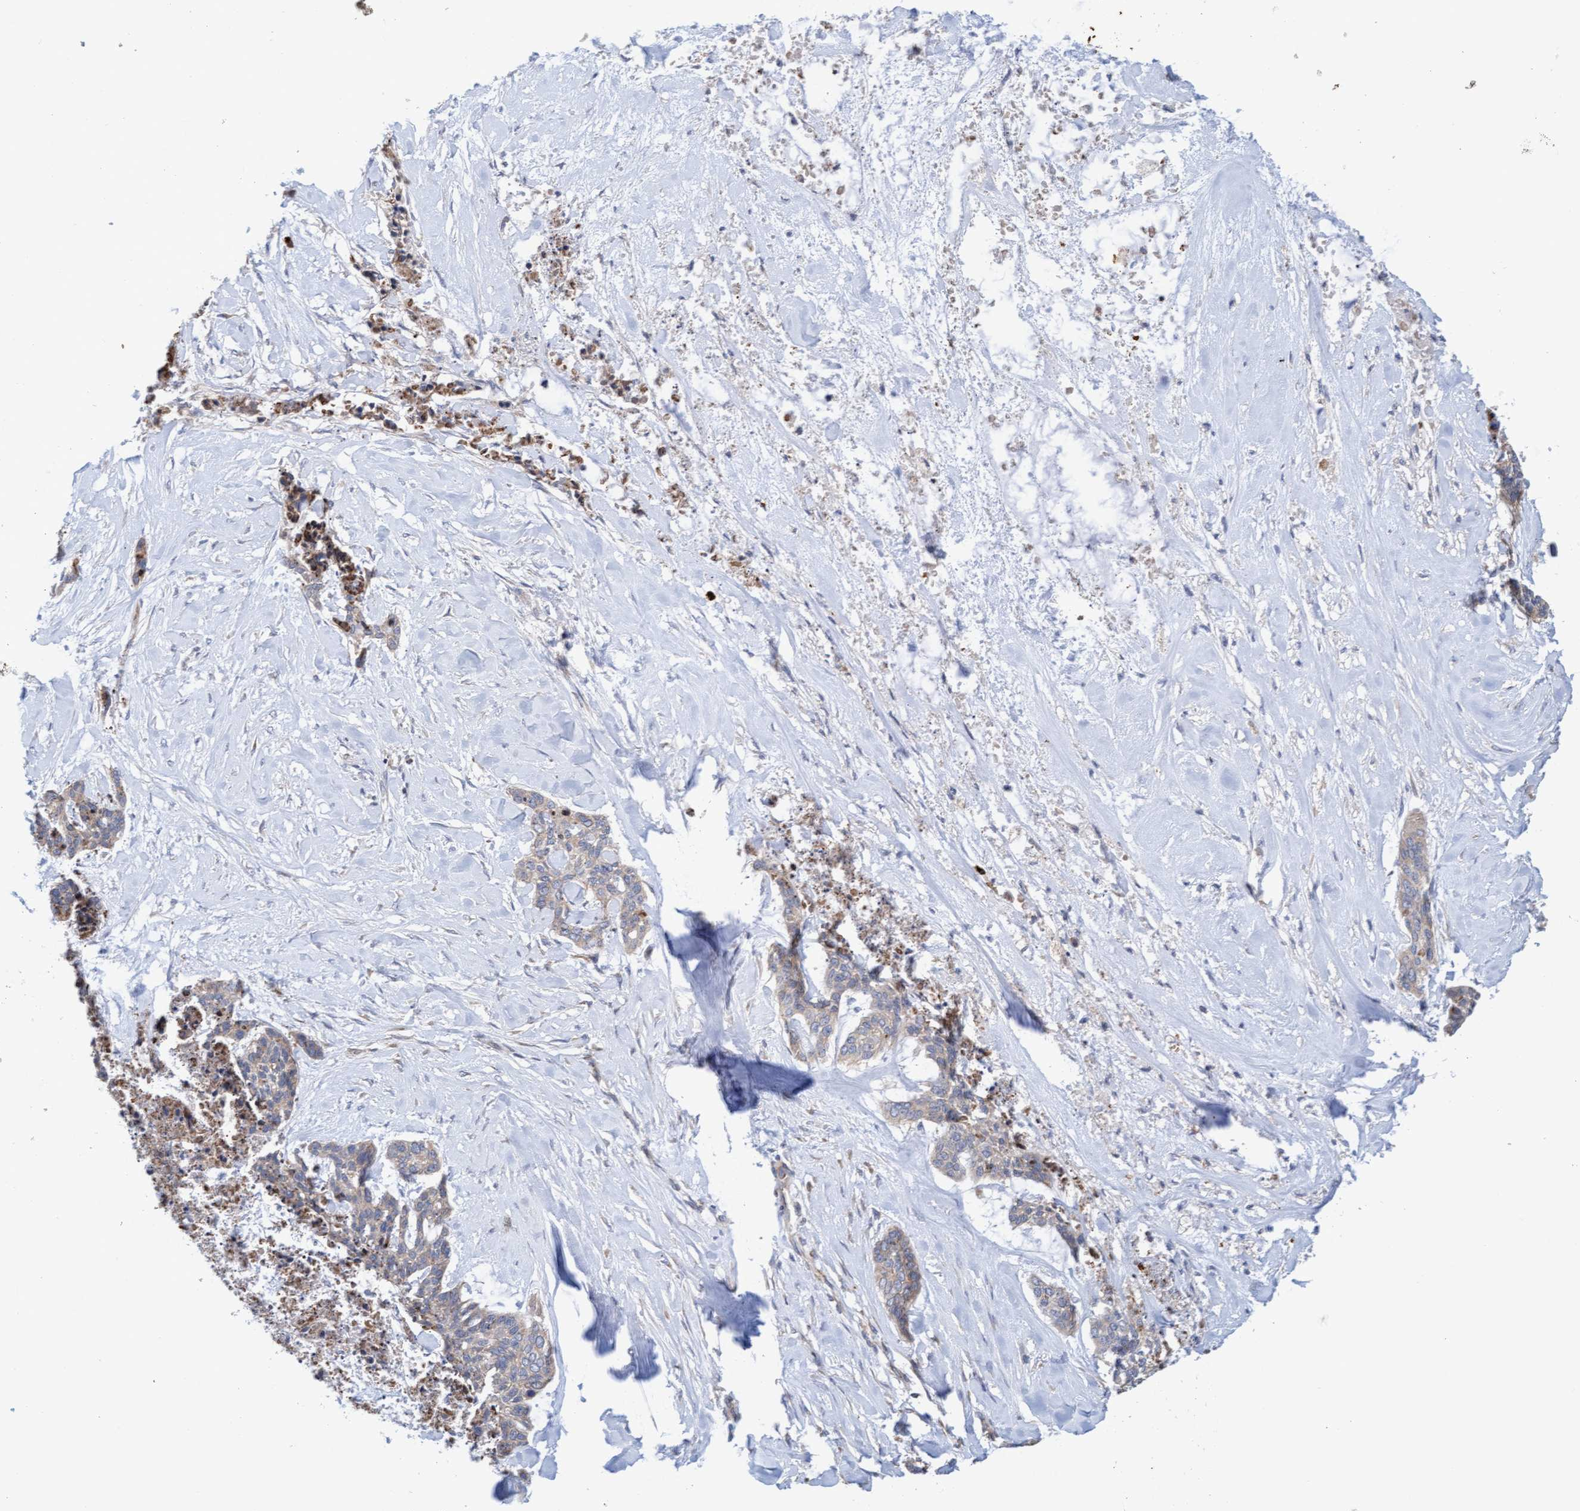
{"staining": {"intensity": "weak", "quantity": "<25%", "location": "cytoplasmic/membranous"}, "tissue": "skin cancer", "cell_type": "Tumor cells", "image_type": "cancer", "snomed": [{"axis": "morphology", "description": "Basal cell carcinoma"}, {"axis": "topography", "description": "Skin"}], "caption": "Image shows no protein staining in tumor cells of basal cell carcinoma (skin) tissue.", "gene": "MMP8", "patient": {"sex": "female", "age": 64}}